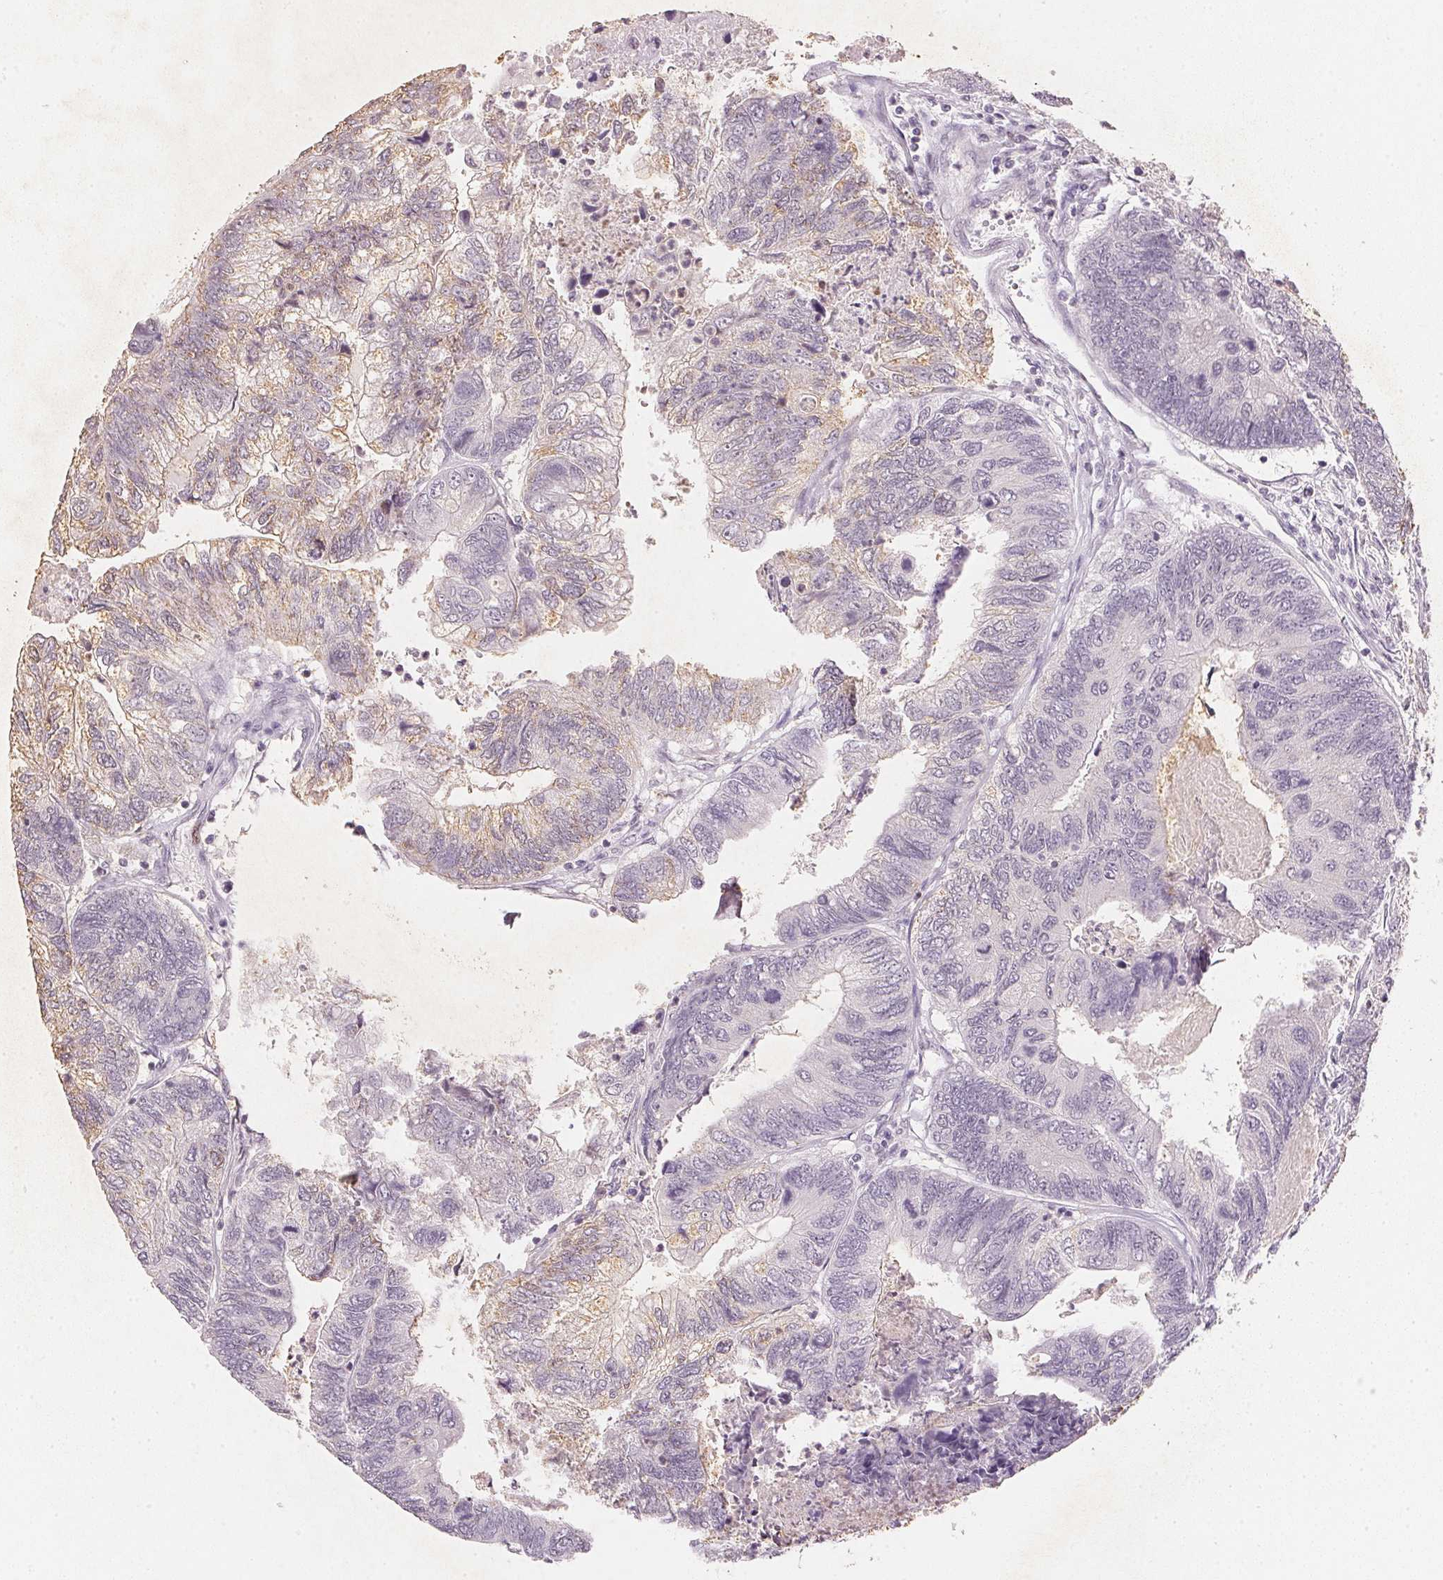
{"staining": {"intensity": "weak", "quantity": "<25%", "location": "cytoplasmic/membranous"}, "tissue": "colorectal cancer", "cell_type": "Tumor cells", "image_type": "cancer", "snomed": [{"axis": "morphology", "description": "Adenocarcinoma, NOS"}, {"axis": "topography", "description": "Colon"}], "caption": "Human colorectal adenocarcinoma stained for a protein using immunohistochemistry (IHC) shows no staining in tumor cells.", "gene": "SMTN", "patient": {"sex": "female", "age": 67}}